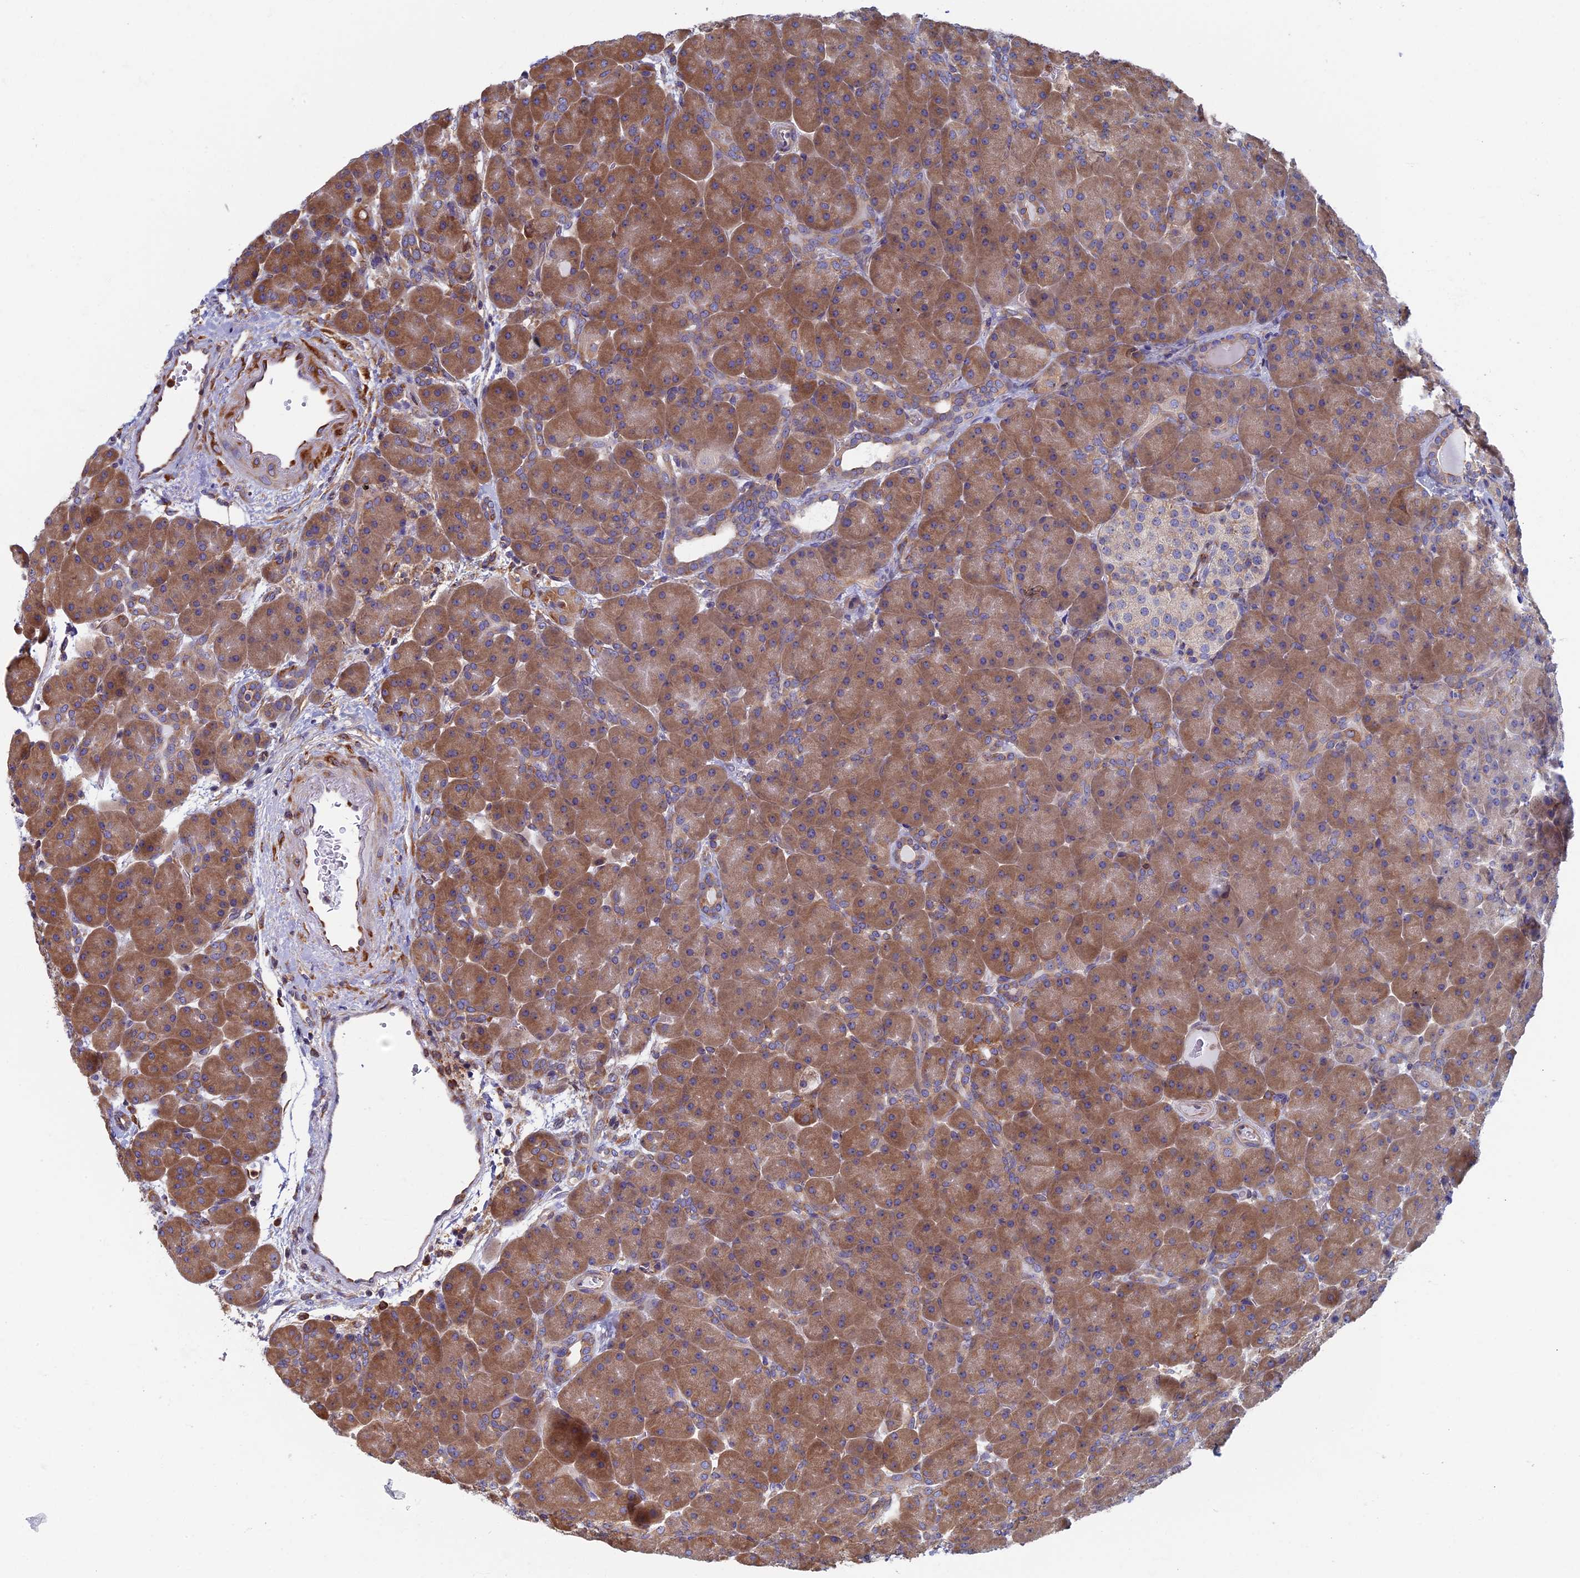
{"staining": {"intensity": "moderate", "quantity": ">75%", "location": "cytoplasmic/membranous"}, "tissue": "pancreas", "cell_type": "Exocrine glandular cells", "image_type": "normal", "snomed": [{"axis": "morphology", "description": "Normal tissue, NOS"}, {"axis": "topography", "description": "Pancreas"}], "caption": "The histopathology image displays staining of normal pancreas, revealing moderate cytoplasmic/membranous protein positivity (brown color) within exocrine glandular cells. The protein is stained brown, and the nuclei are stained in blue (DAB IHC with brightfield microscopy, high magnification).", "gene": "YBX1", "patient": {"sex": "male", "age": 66}}